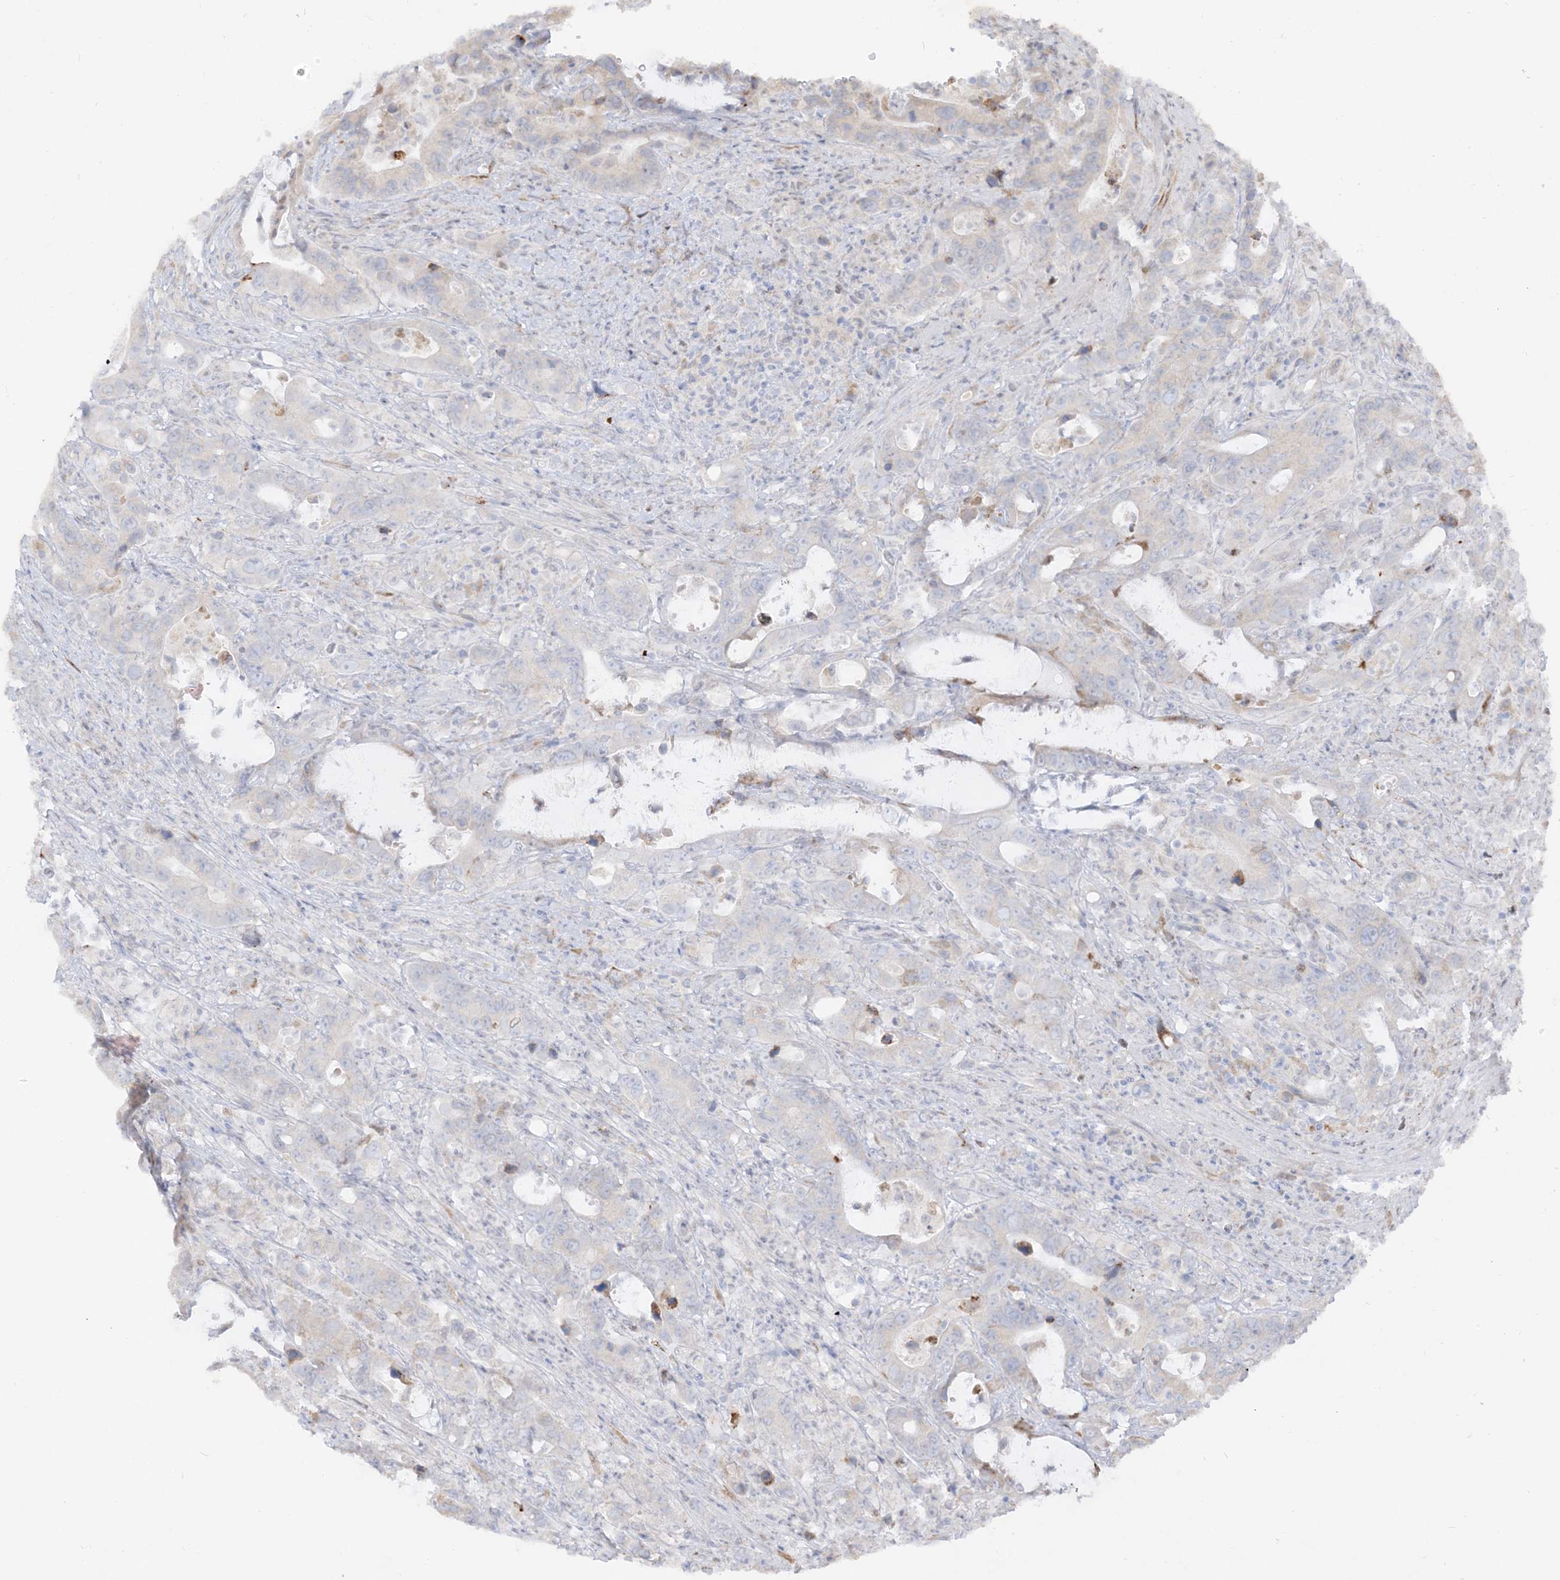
{"staining": {"intensity": "negative", "quantity": "none", "location": "none"}, "tissue": "colorectal cancer", "cell_type": "Tumor cells", "image_type": "cancer", "snomed": [{"axis": "morphology", "description": "Adenocarcinoma, NOS"}, {"axis": "topography", "description": "Colon"}], "caption": "Immunohistochemistry (IHC) of human colorectal adenocarcinoma displays no positivity in tumor cells. (DAB (3,3'-diaminobenzidine) IHC with hematoxylin counter stain).", "gene": "LOXL3", "patient": {"sex": "female", "age": 75}}